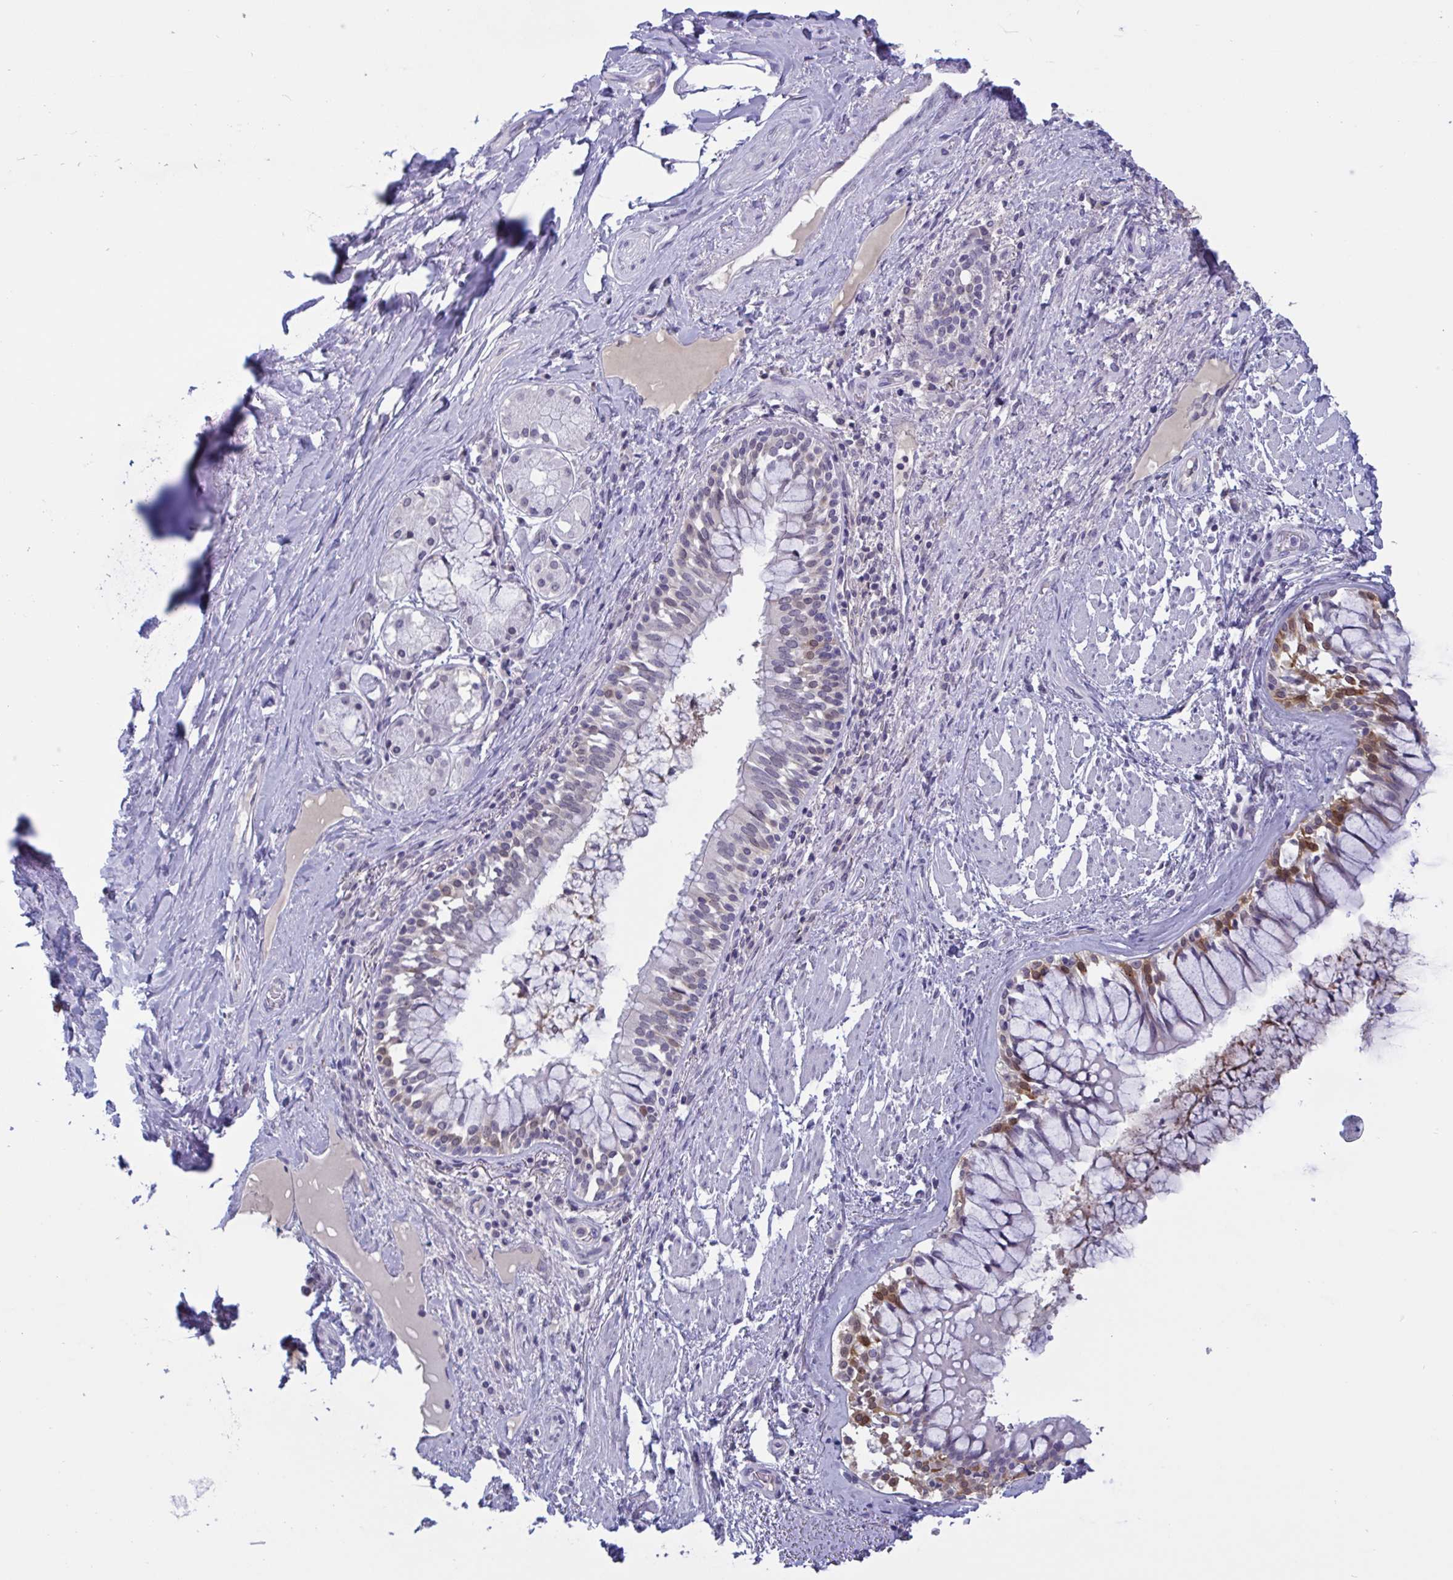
{"staining": {"intensity": "negative", "quantity": "none", "location": "none"}, "tissue": "soft tissue", "cell_type": "Chondrocytes", "image_type": "normal", "snomed": [{"axis": "morphology", "description": "Normal tissue, NOS"}, {"axis": "topography", "description": "Cartilage tissue"}, {"axis": "topography", "description": "Bronchus"}], "caption": "Histopathology image shows no protein positivity in chondrocytes of benign soft tissue. (DAB (3,3'-diaminobenzidine) immunohistochemistry (IHC) with hematoxylin counter stain).", "gene": "SERPINB13", "patient": {"sex": "male", "age": 64}}